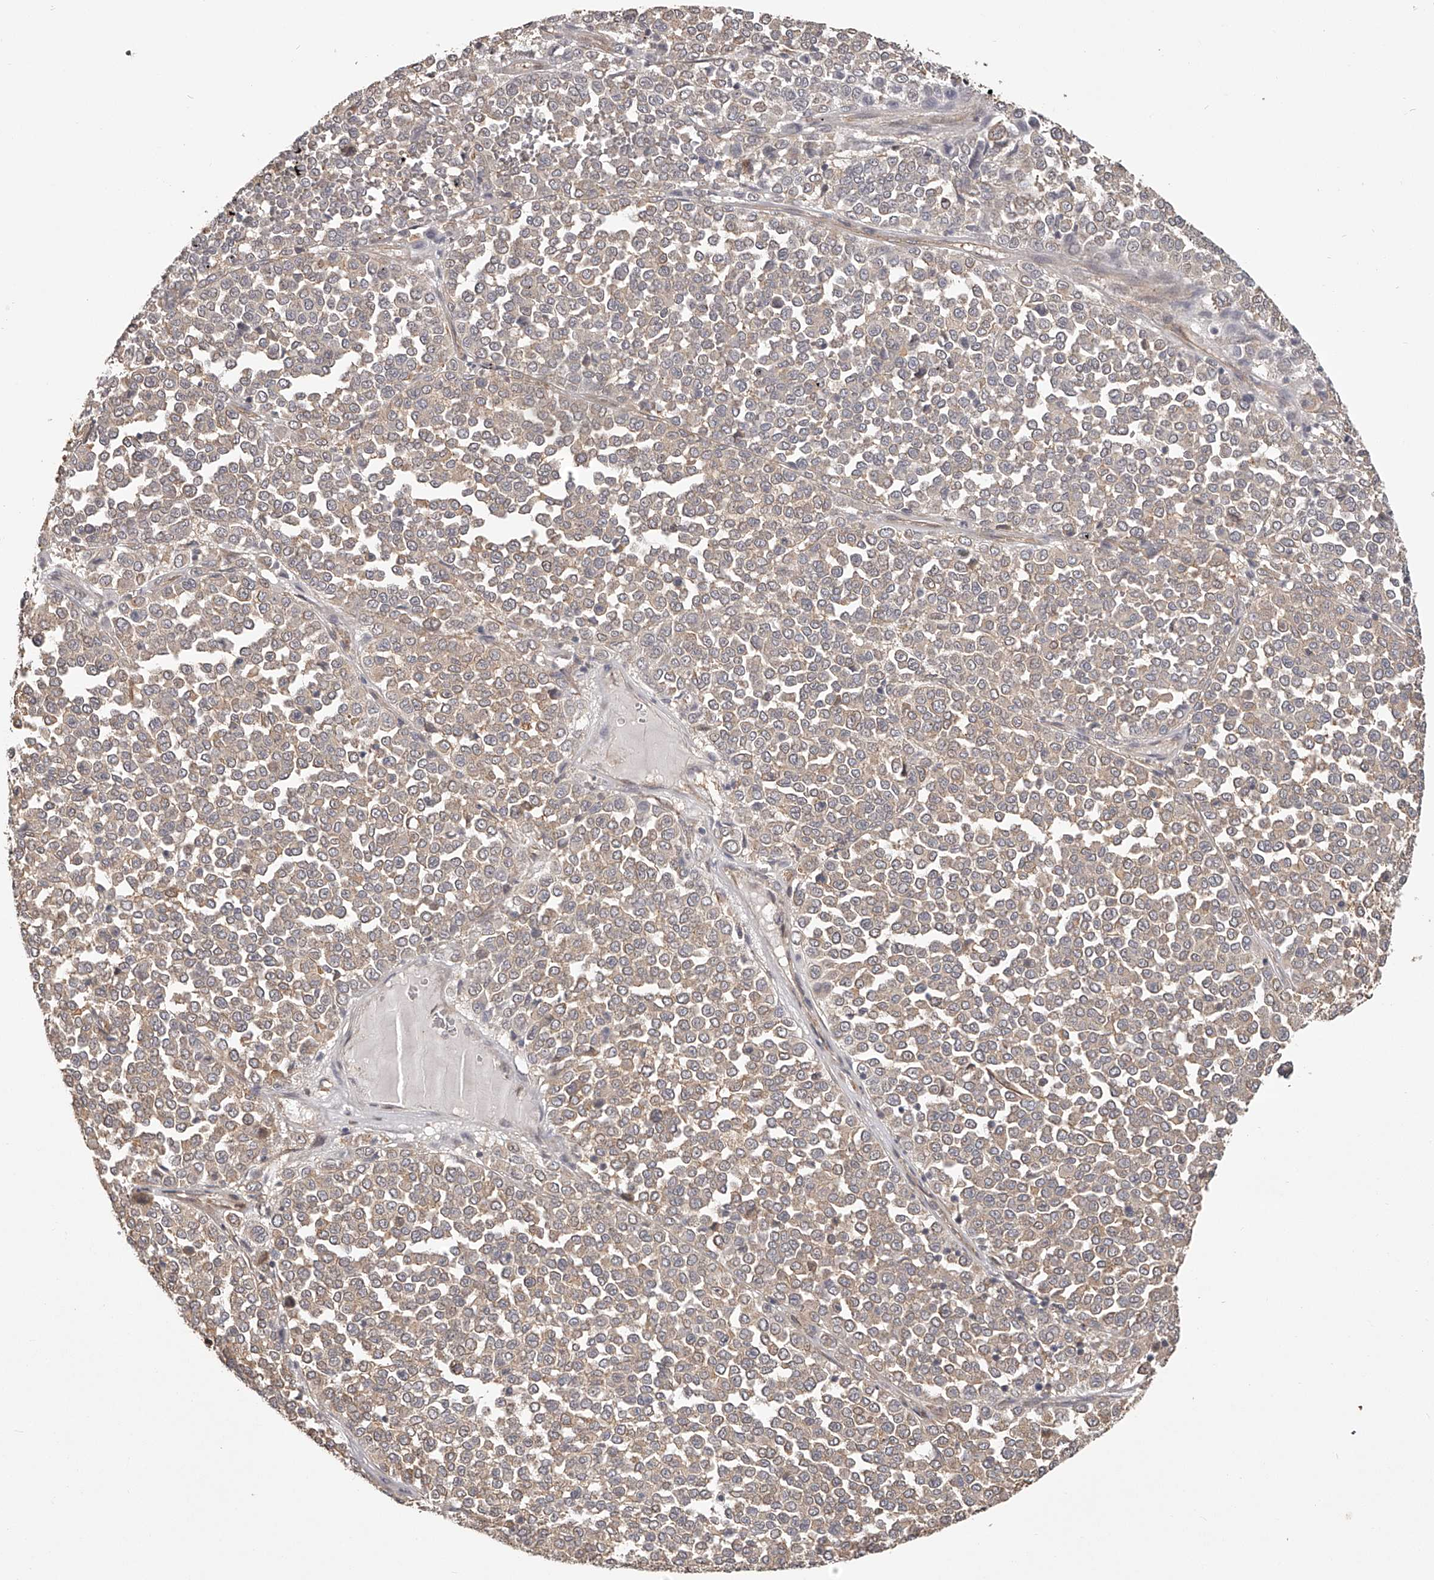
{"staining": {"intensity": "weak", "quantity": ">75%", "location": "cytoplasmic/membranous"}, "tissue": "melanoma", "cell_type": "Tumor cells", "image_type": "cancer", "snomed": [{"axis": "morphology", "description": "Malignant melanoma, Metastatic site"}, {"axis": "topography", "description": "Pancreas"}], "caption": "This is an image of IHC staining of malignant melanoma (metastatic site), which shows weak expression in the cytoplasmic/membranous of tumor cells.", "gene": "ZNF582", "patient": {"sex": "female", "age": 30}}